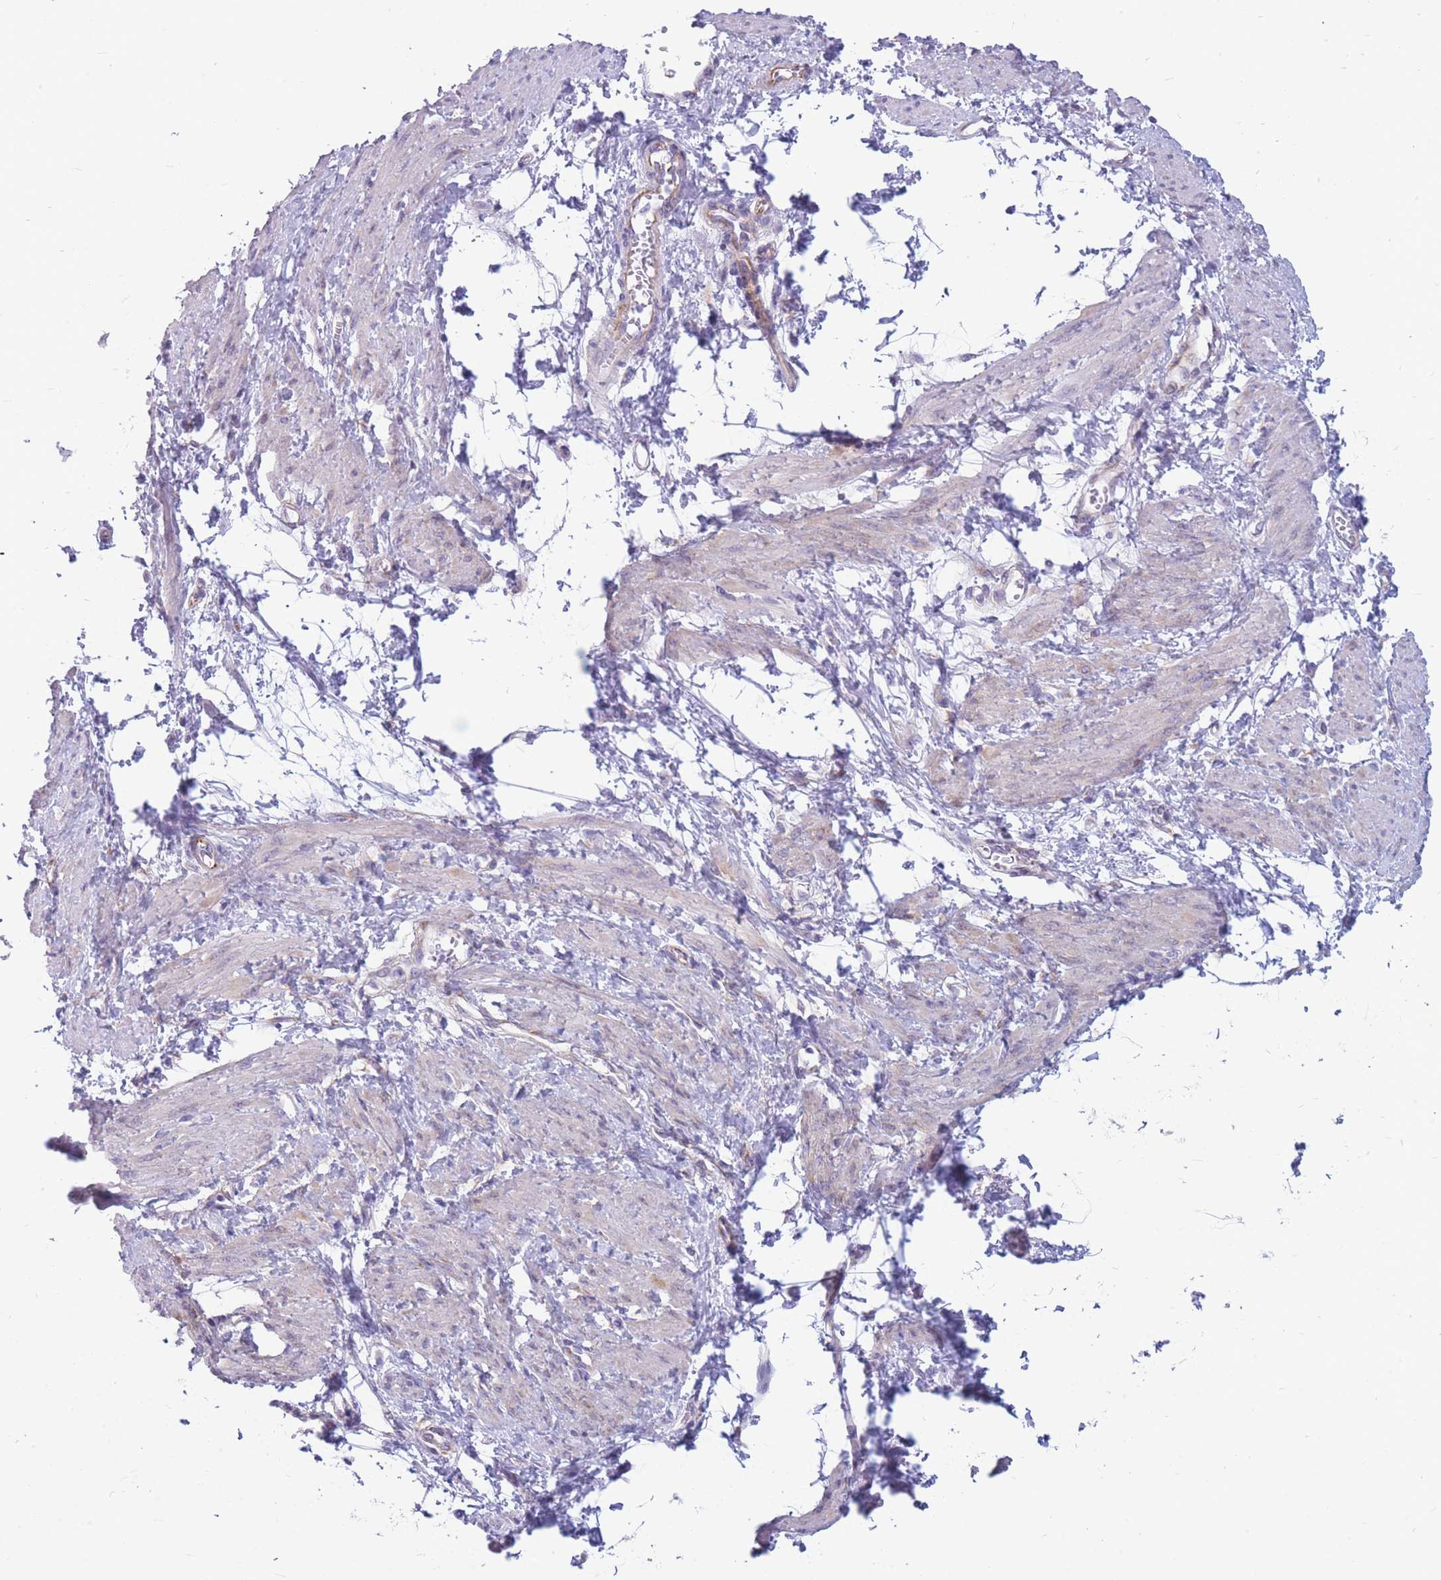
{"staining": {"intensity": "weak", "quantity": "25%-75%", "location": "cytoplasmic/membranous"}, "tissue": "smooth muscle", "cell_type": "Smooth muscle cells", "image_type": "normal", "snomed": [{"axis": "morphology", "description": "Normal tissue, NOS"}, {"axis": "topography", "description": "Smooth muscle"}, {"axis": "topography", "description": "Uterus"}], "caption": "This is a micrograph of immunohistochemistry (IHC) staining of unremarkable smooth muscle, which shows weak staining in the cytoplasmic/membranous of smooth muscle cells.", "gene": "MTSS2", "patient": {"sex": "female", "age": 39}}